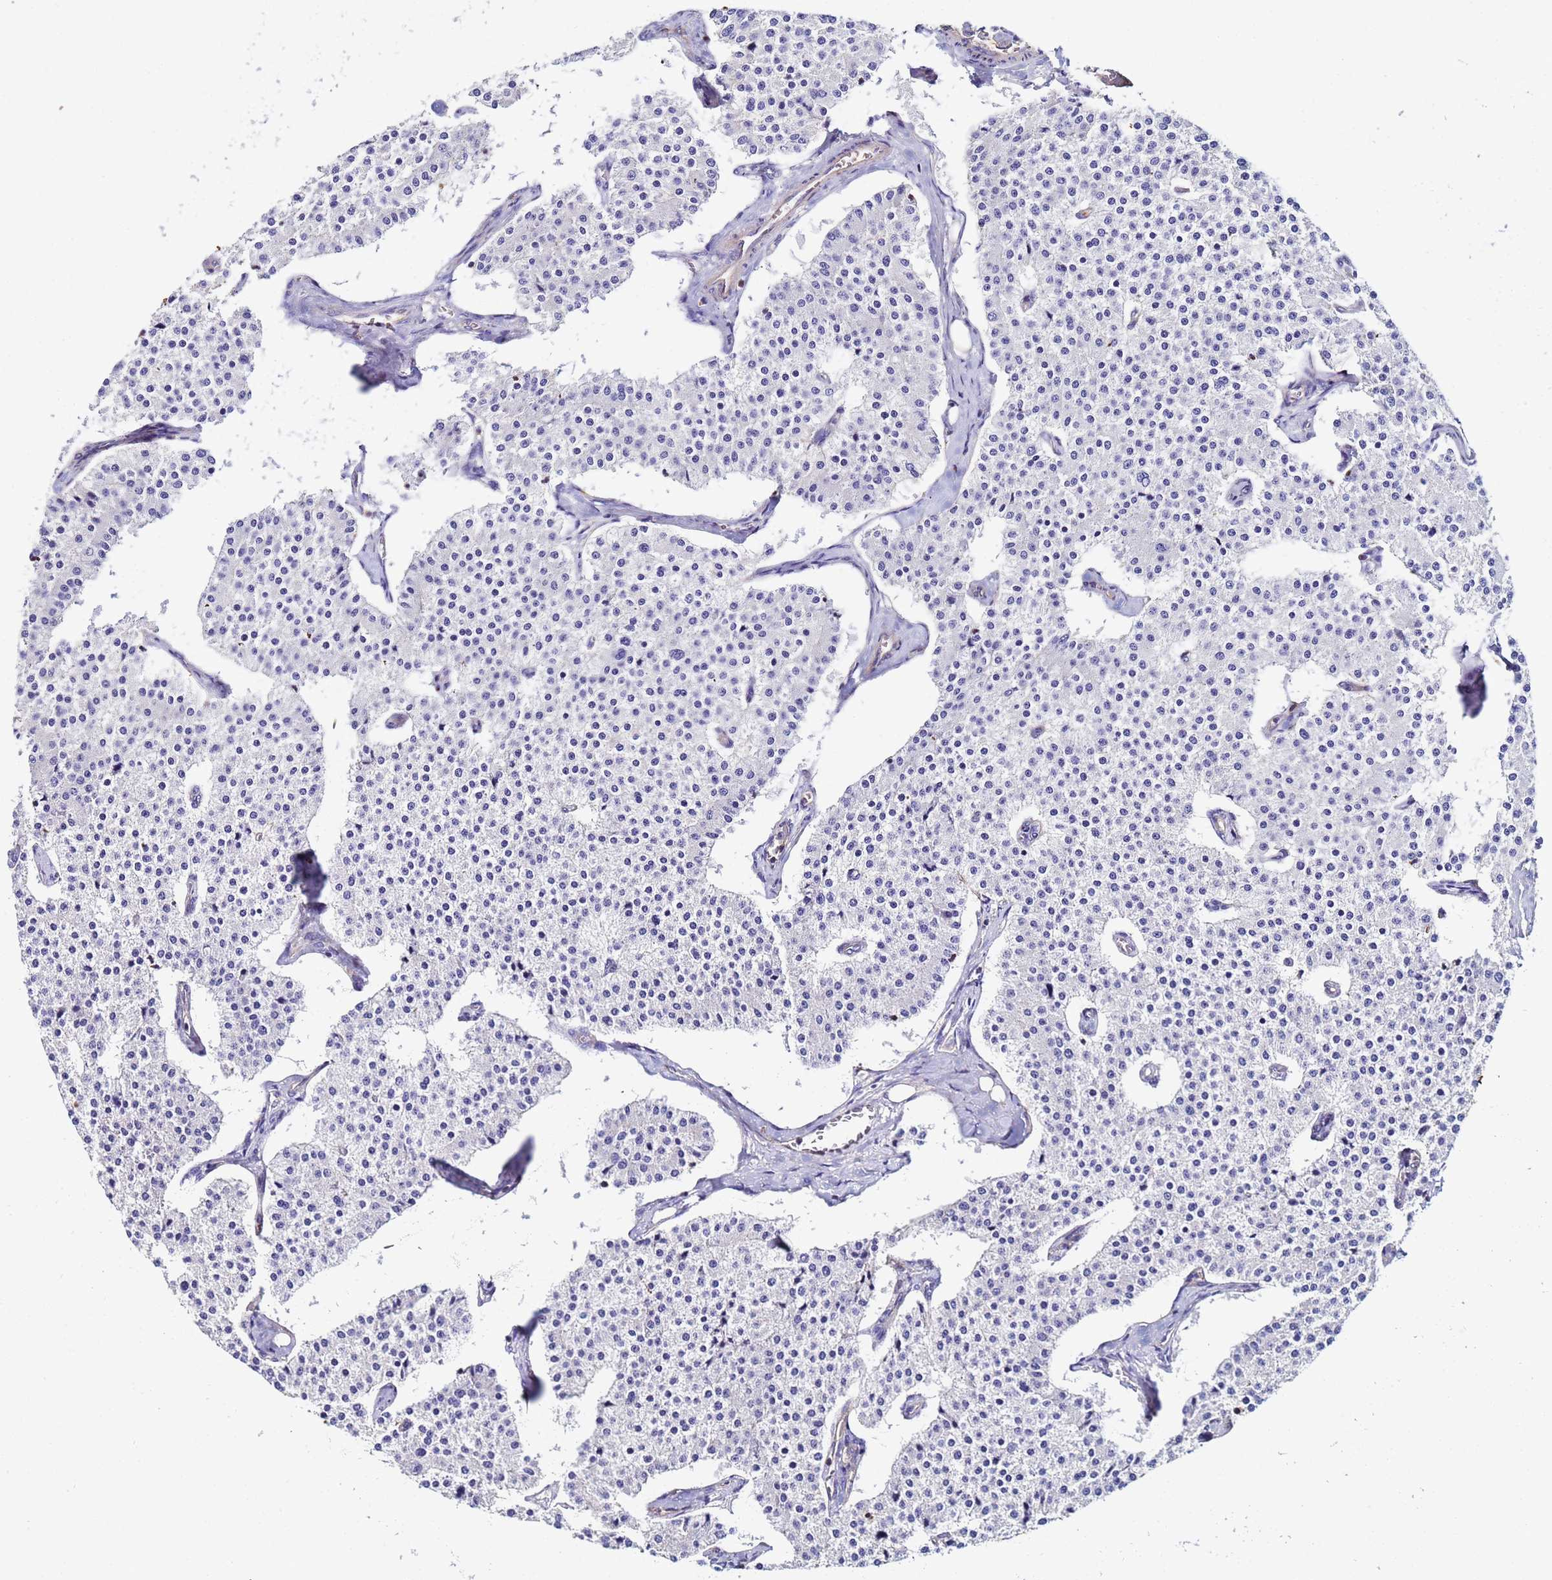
{"staining": {"intensity": "negative", "quantity": "none", "location": "none"}, "tissue": "carcinoid", "cell_type": "Tumor cells", "image_type": "cancer", "snomed": [{"axis": "morphology", "description": "Carcinoid, malignant, NOS"}, {"axis": "topography", "description": "Colon"}], "caption": "An image of malignant carcinoid stained for a protein exhibits no brown staining in tumor cells.", "gene": "POTEE", "patient": {"sex": "female", "age": 52}}